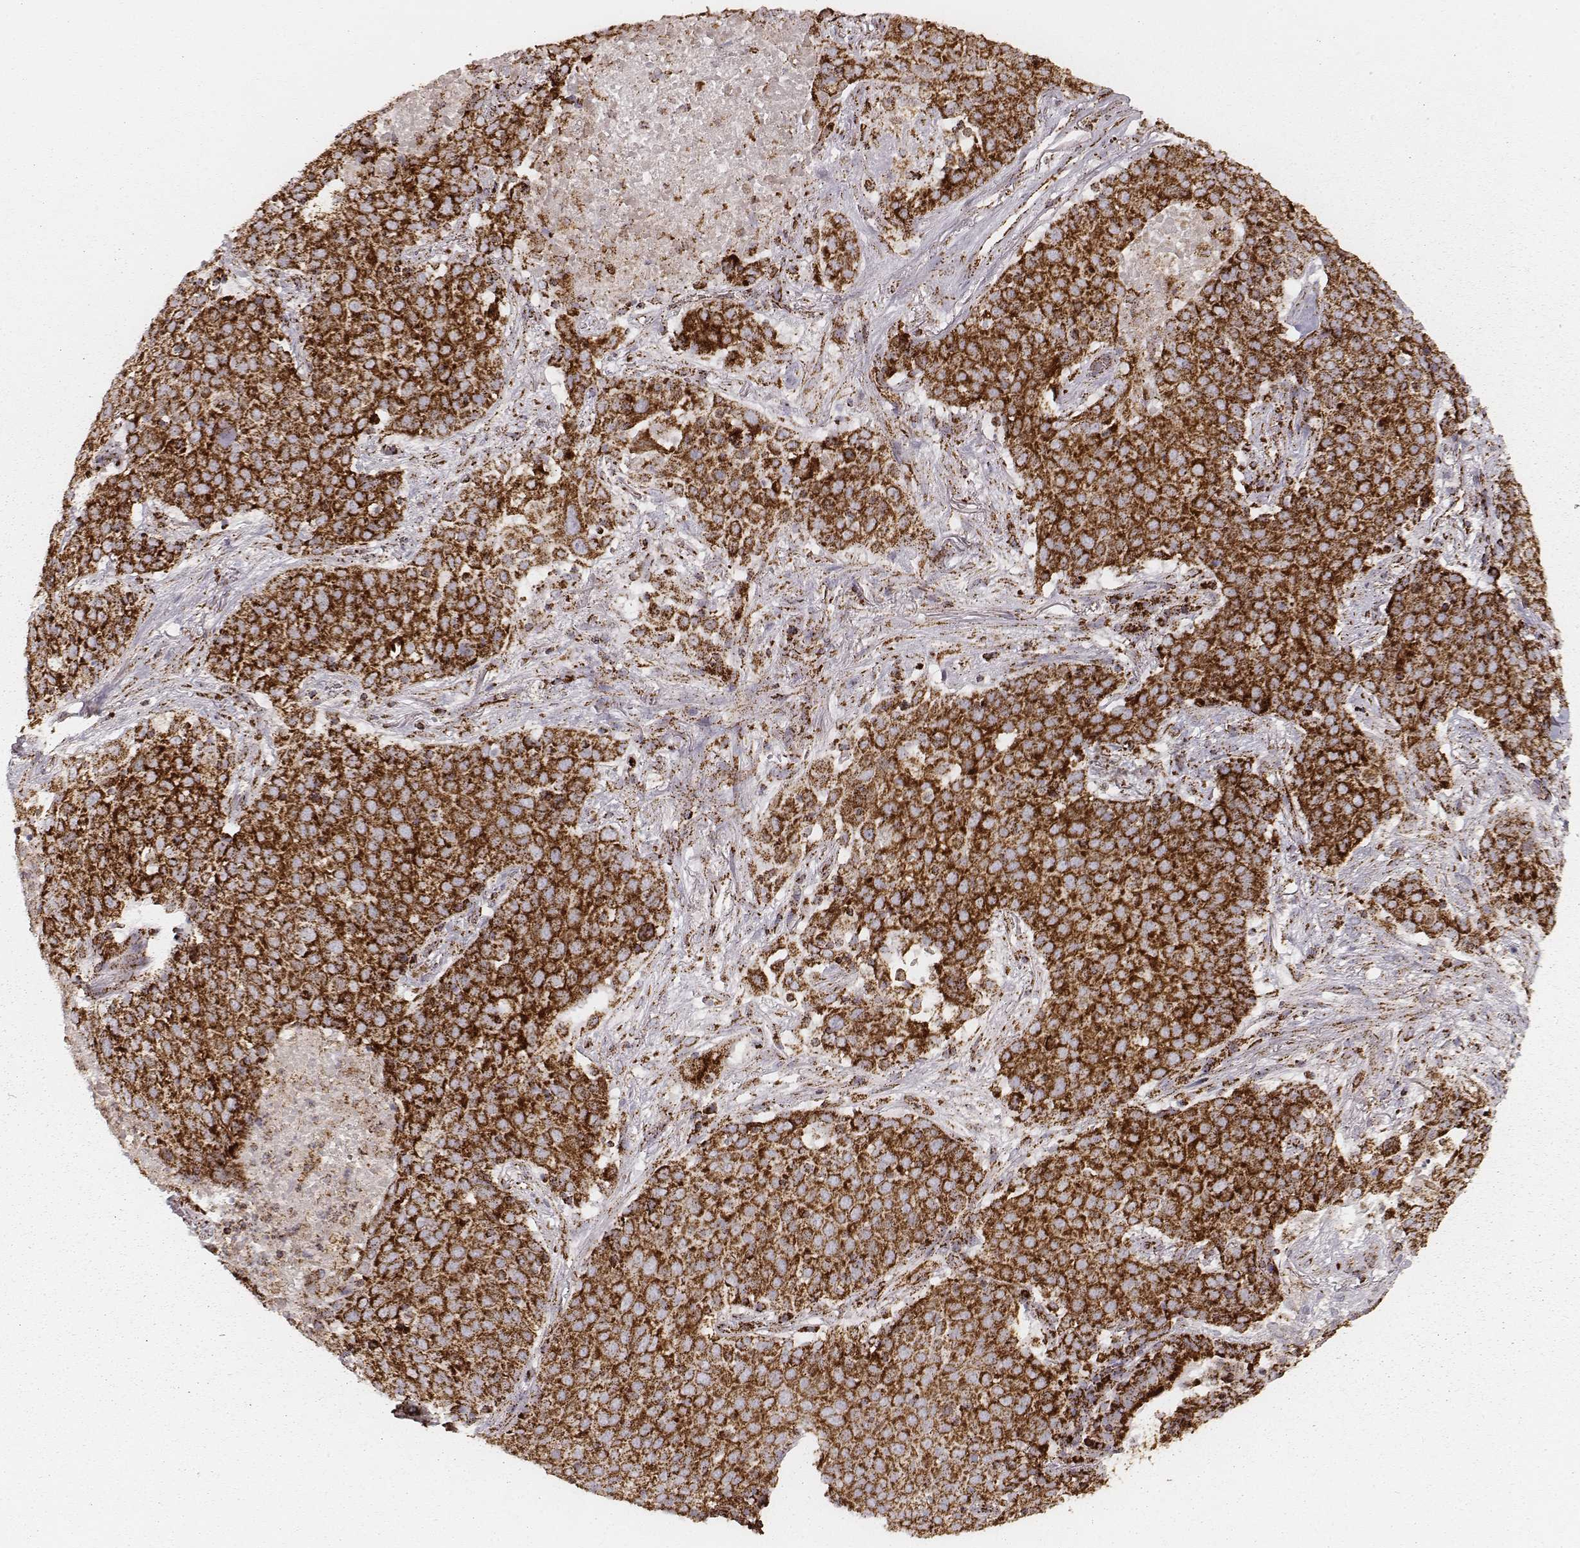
{"staining": {"intensity": "strong", "quantity": ">75%", "location": "cytoplasmic/membranous"}, "tissue": "lung cancer", "cell_type": "Tumor cells", "image_type": "cancer", "snomed": [{"axis": "morphology", "description": "Squamous cell carcinoma, NOS"}, {"axis": "topography", "description": "Lung"}], "caption": "Immunohistochemical staining of human lung cancer demonstrates strong cytoplasmic/membranous protein positivity in about >75% of tumor cells.", "gene": "CS", "patient": {"sex": "male", "age": 82}}